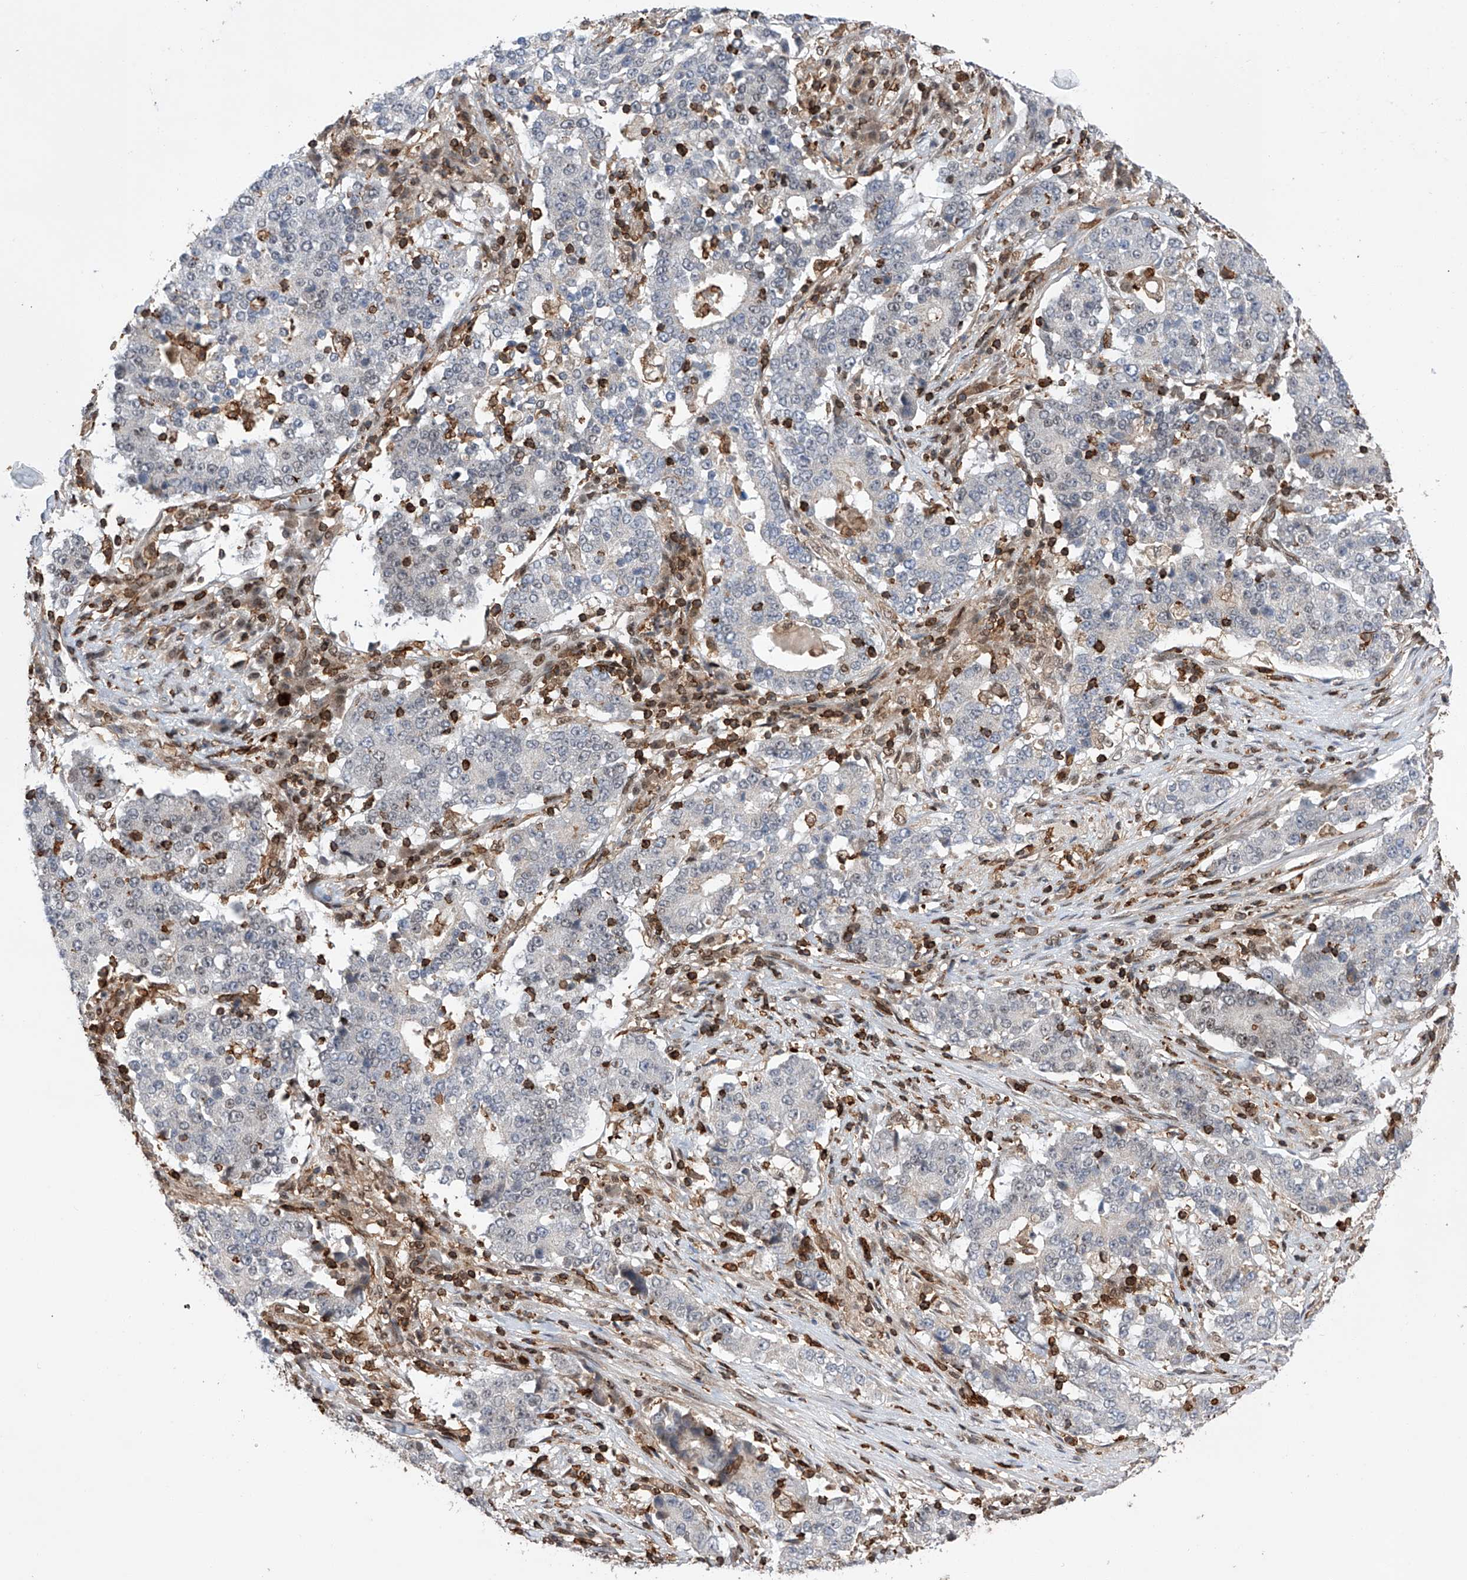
{"staining": {"intensity": "negative", "quantity": "none", "location": "none"}, "tissue": "stomach cancer", "cell_type": "Tumor cells", "image_type": "cancer", "snomed": [{"axis": "morphology", "description": "Adenocarcinoma, NOS"}, {"axis": "topography", "description": "Stomach"}], "caption": "Stomach cancer stained for a protein using IHC demonstrates no staining tumor cells.", "gene": "ZNF280D", "patient": {"sex": "male", "age": 59}}